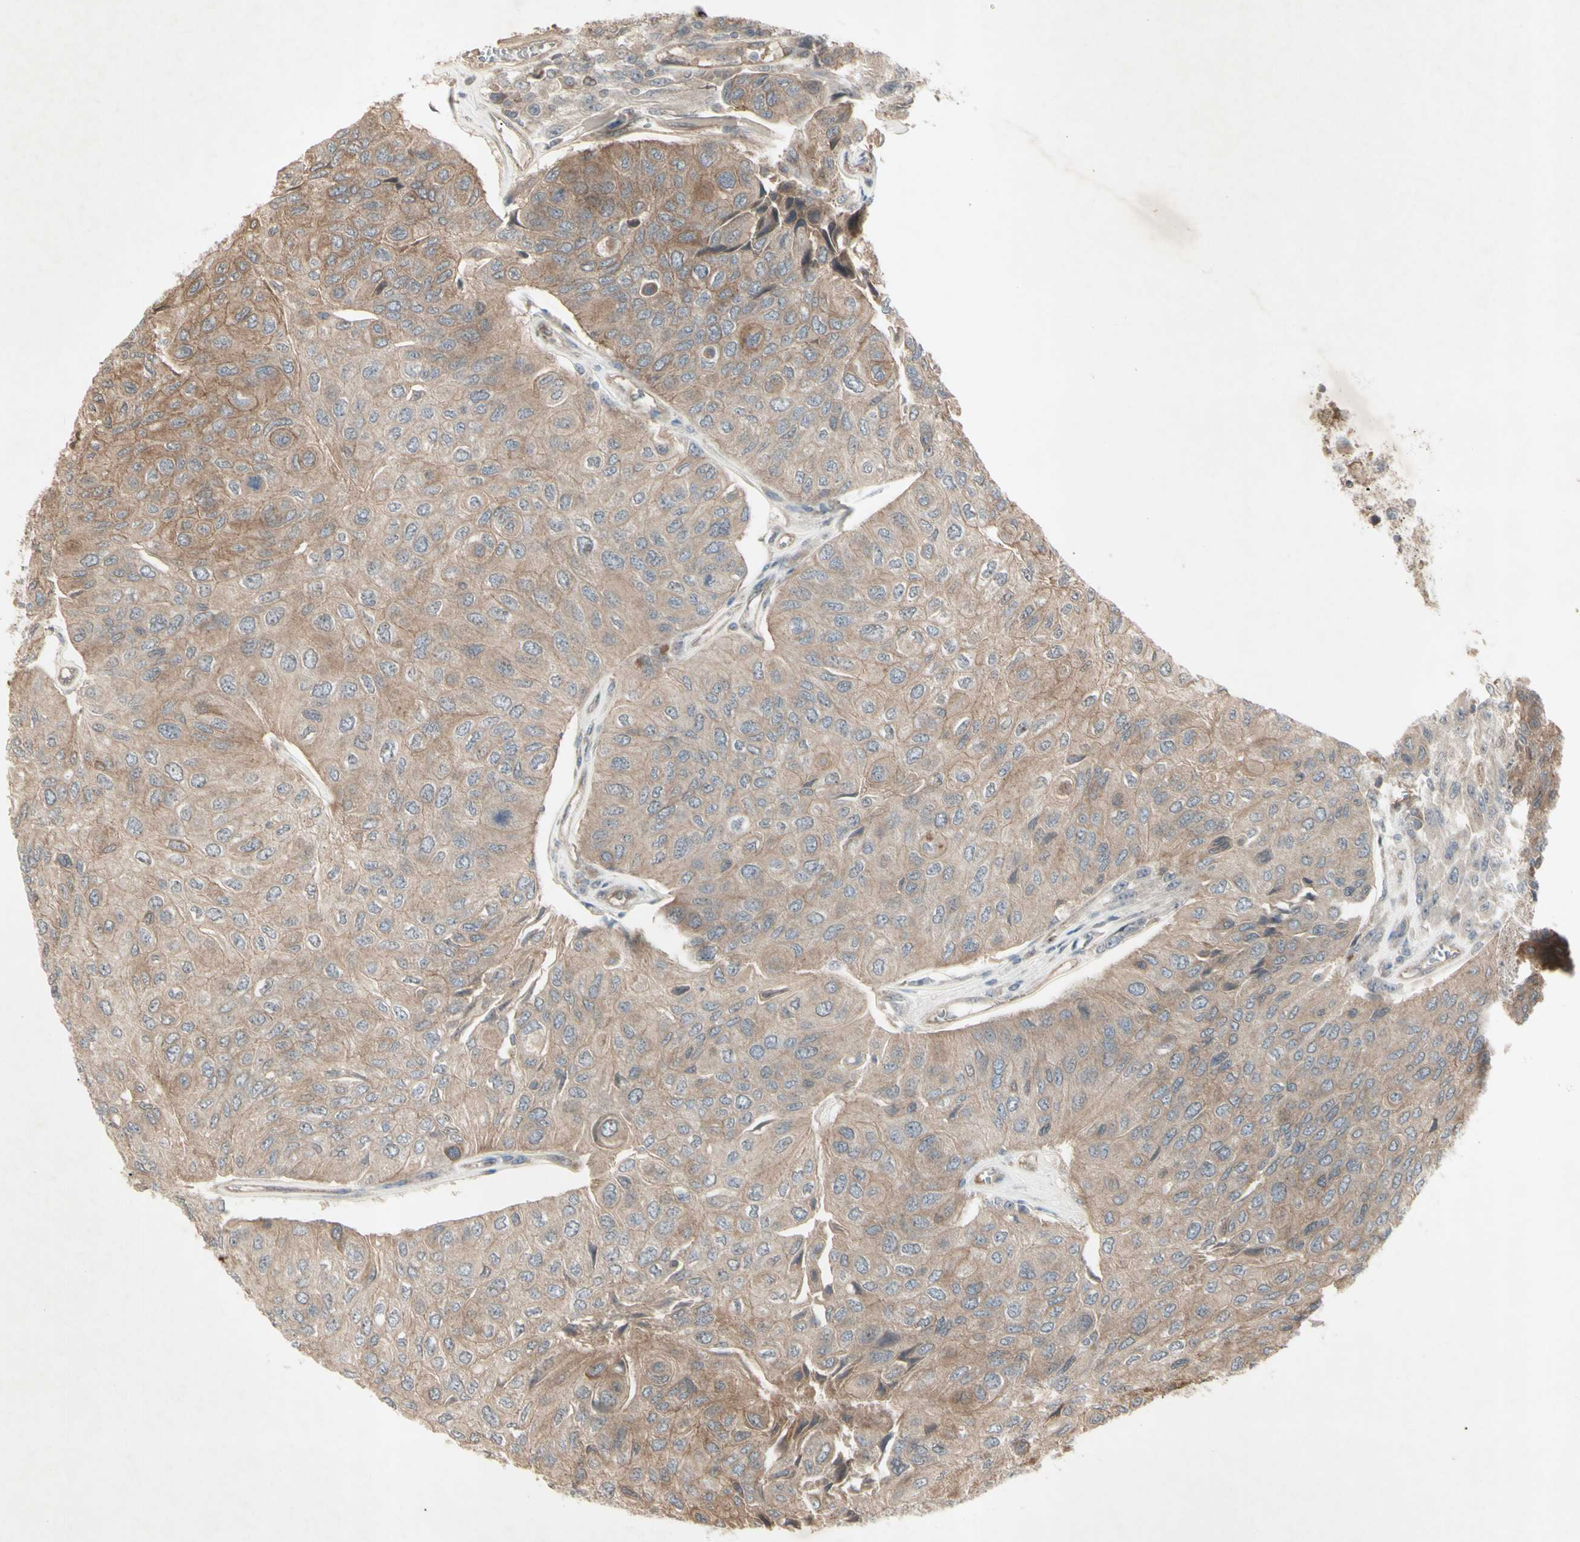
{"staining": {"intensity": "moderate", "quantity": "<25%", "location": "cytoplasmic/membranous"}, "tissue": "urothelial cancer", "cell_type": "Tumor cells", "image_type": "cancer", "snomed": [{"axis": "morphology", "description": "Urothelial carcinoma, High grade"}, {"axis": "topography", "description": "Urinary bladder"}], "caption": "This histopathology image reveals high-grade urothelial carcinoma stained with immunohistochemistry to label a protein in brown. The cytoplasmic/membranous of tumor cells show moderate positivity for the protein. Nuclei are counter-stained blue.", "gene": "JAG1", "patient": {"sex": "male", "age": 66}}